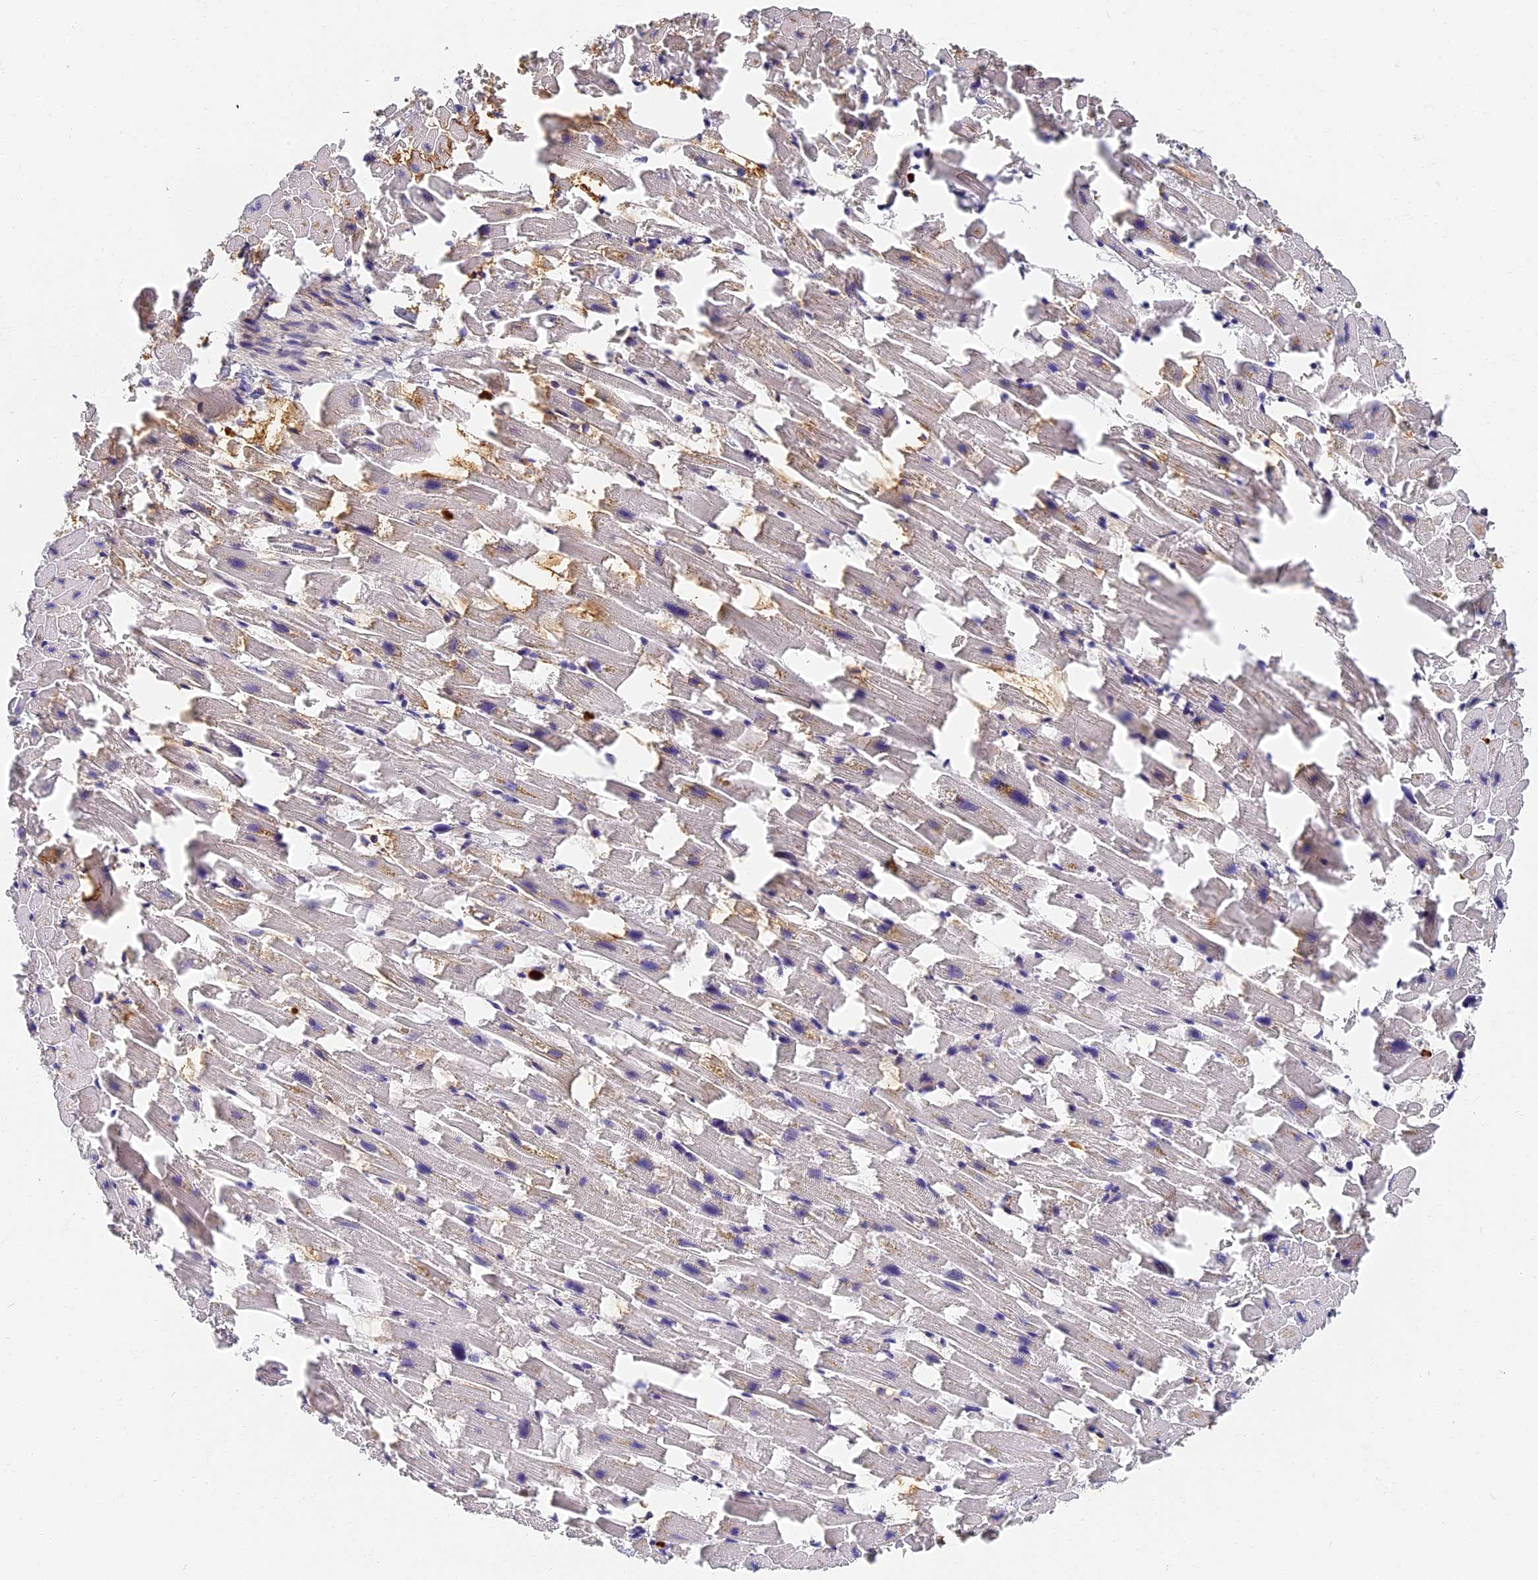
{"staining": {"intensity": "negative", "quantity": "none", "location": "none"}, "tissue": "heart muscle", "cell_type": "Cardiomyocytes", "image_type": "normal", "snomed": [{"axis": "morphology", "description": "Normal tissue, NOS"}, {"axis": "topography", "description": "Heart"}], "caption": "The micrograph displays no significant positivity in cardiomyocytes of heart muscle.", "gene": "ITIH1", "patient": {"sex": "female", "age": 64}}